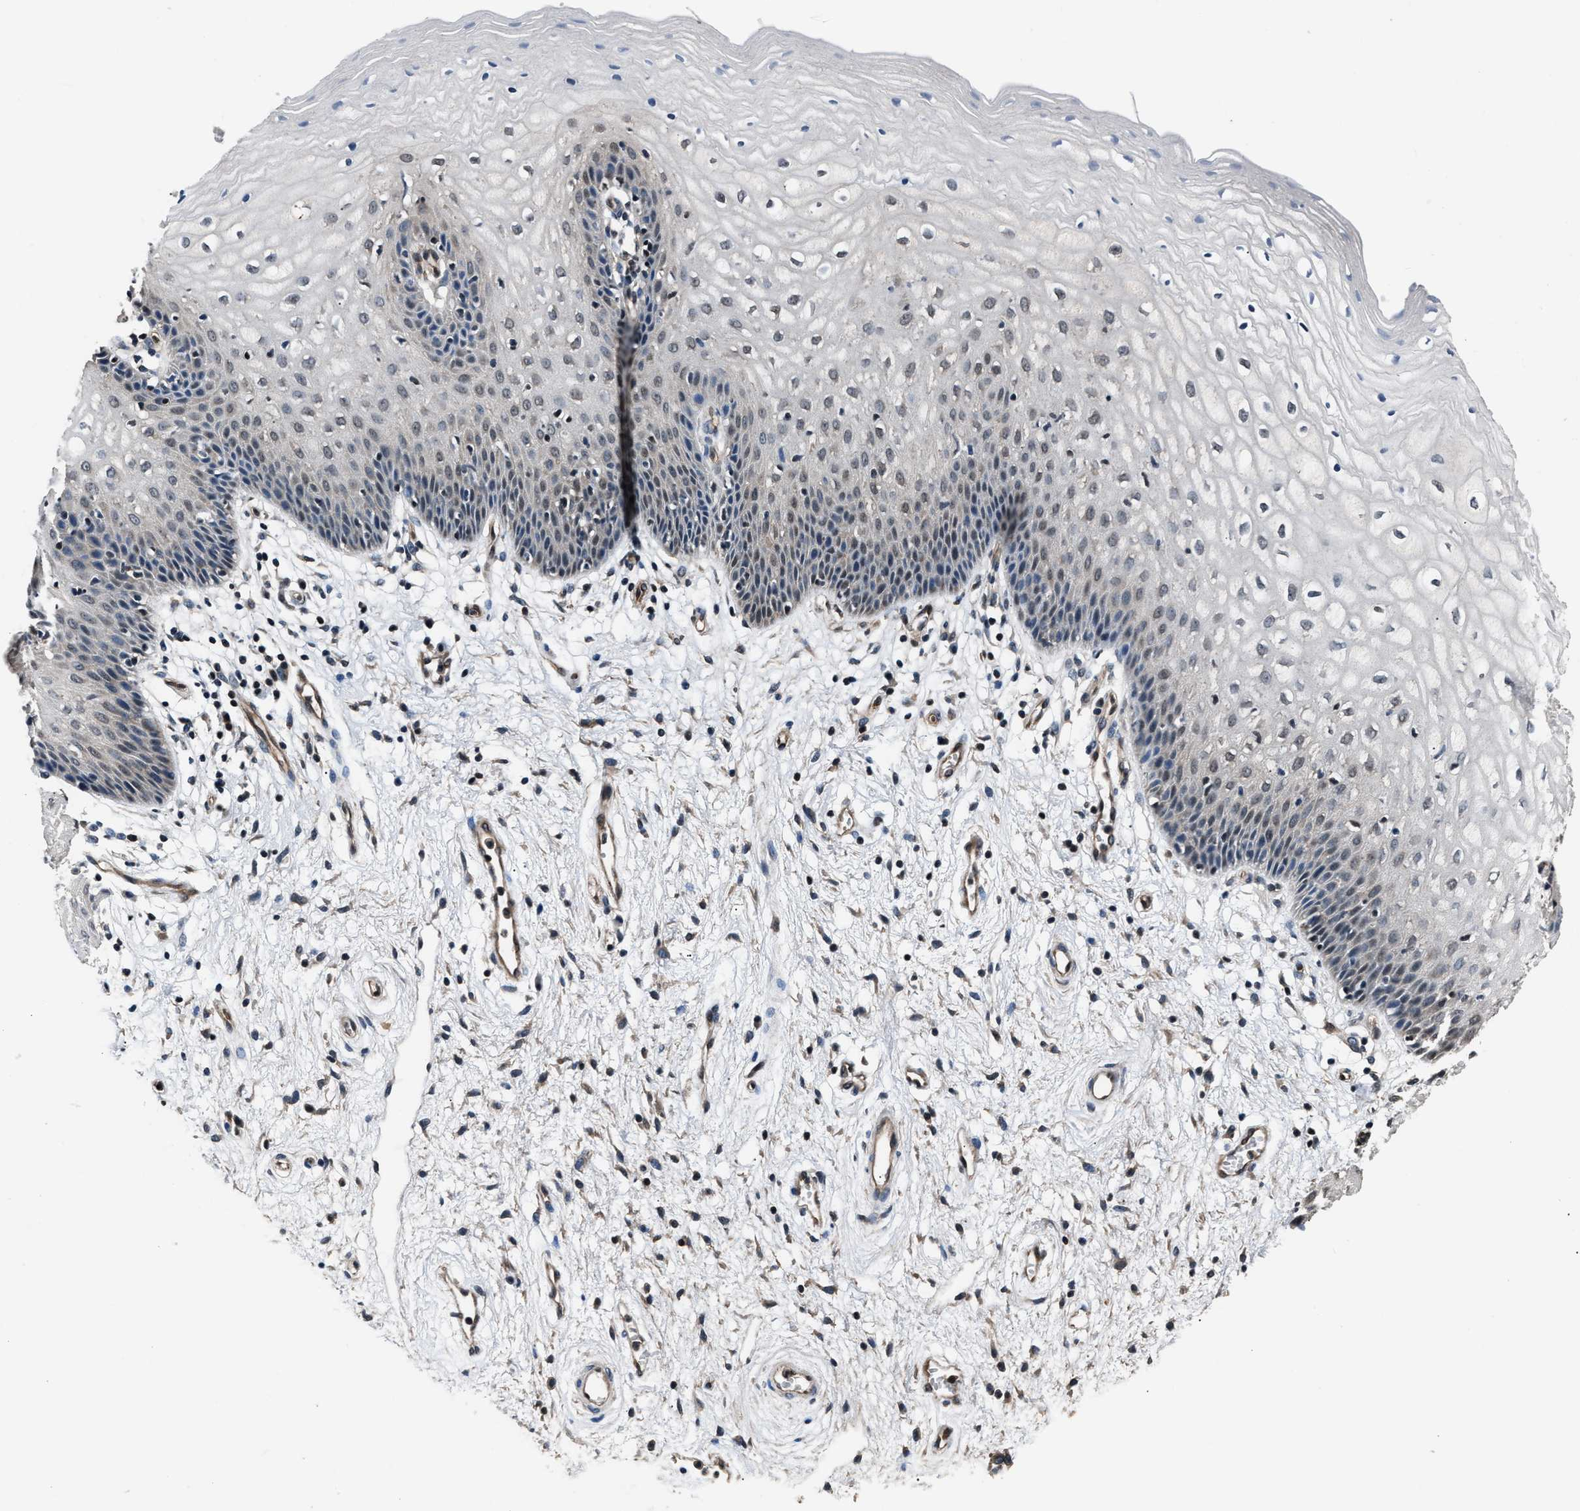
{"staining": {"intensity": "weak", "quantity": "25%-75%", "location": "nuclear"}, "tissue": "vagina", "cell_type": "Squamous epithelial cells", "image_type": "normal", "snomed": [{"axis": "morphology", "description": "Normal tissue, NOS"}, {"axis": "topography", "description": "Vagina"}], "caption": "A histopathology image showing weak nuclear staining in approximately 25%-75% of squamous epithelial cells in benign vagina, as visualized by brown immunohistochemical staining.", "gene": "DFFA", "patient": {"sex": "female", "age": 34}}